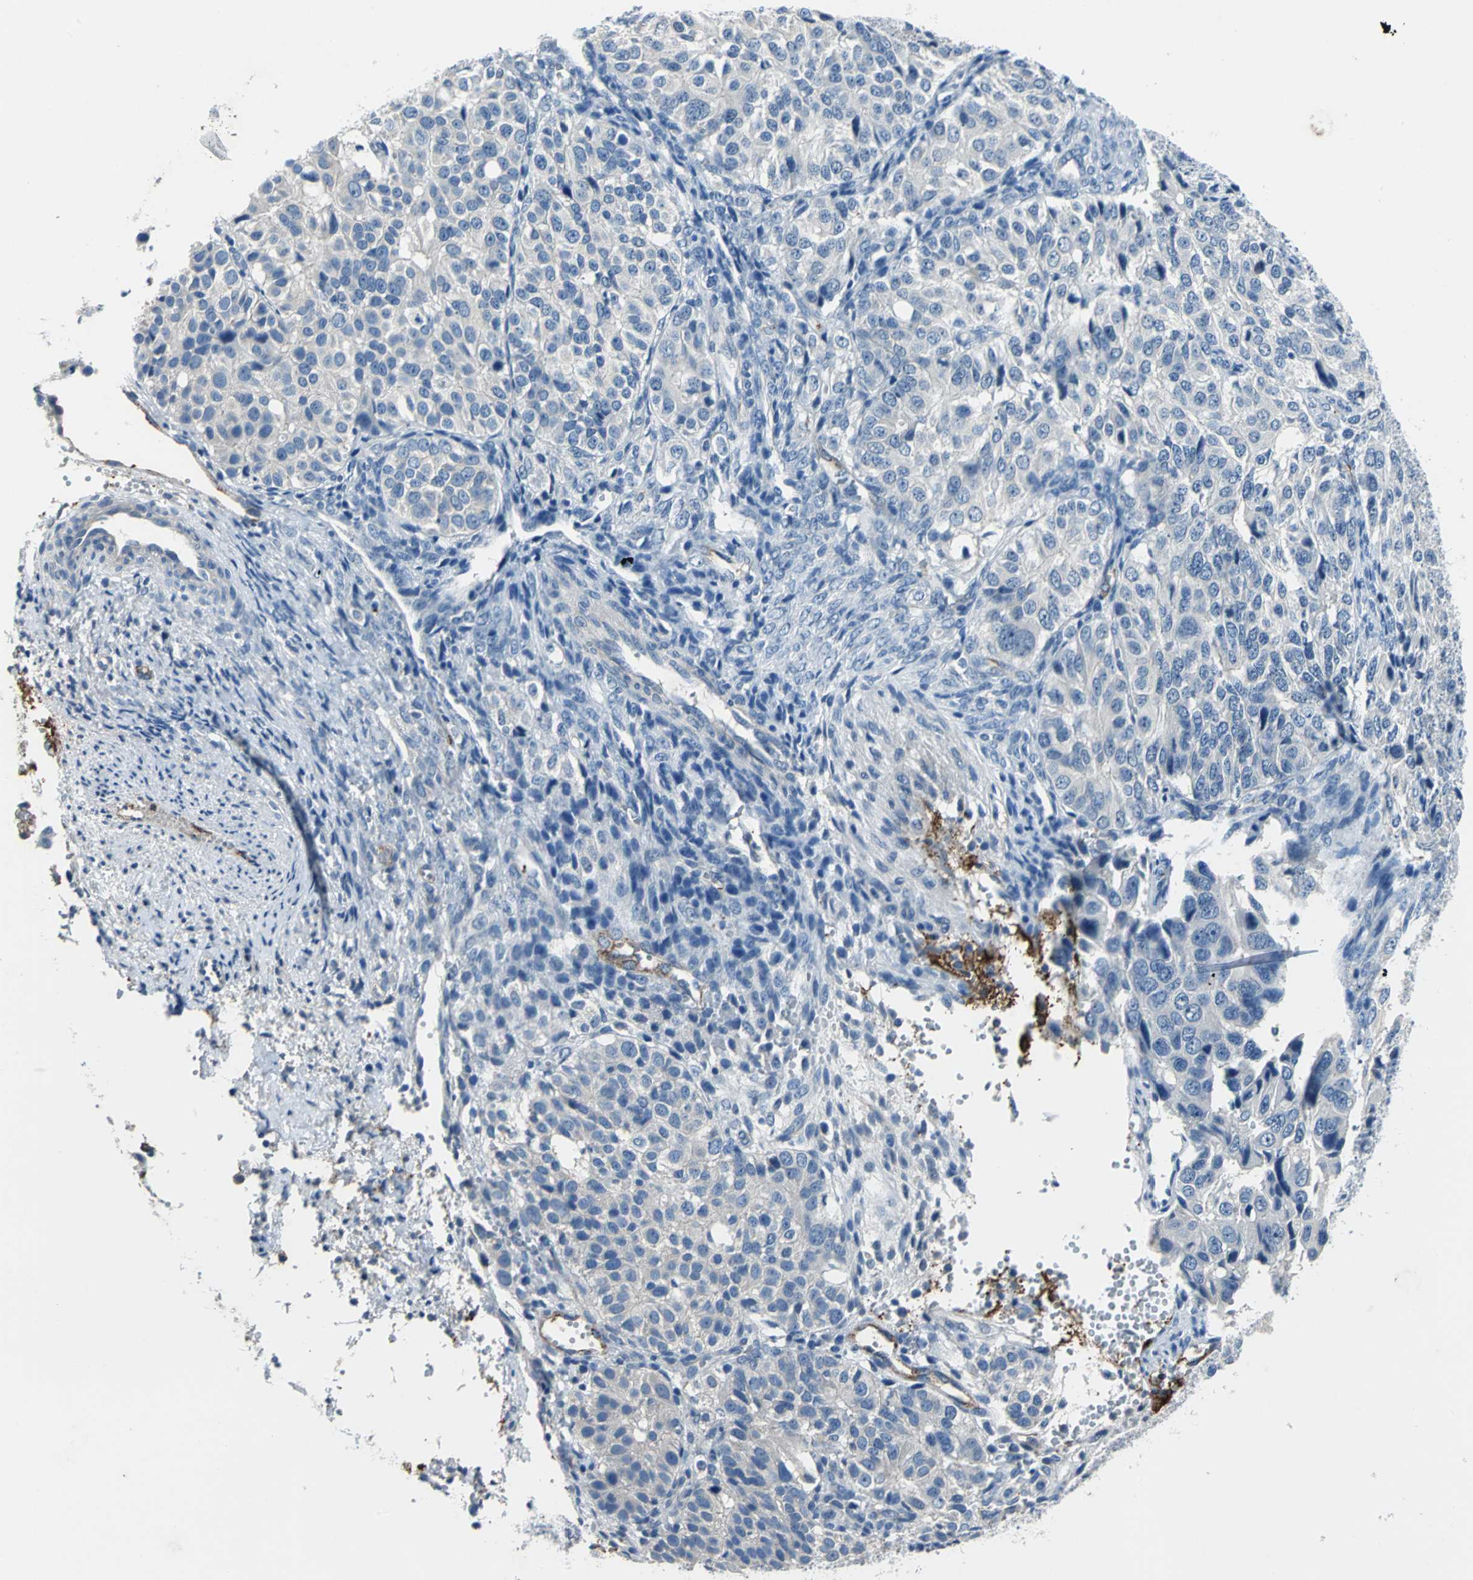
{"staining": {"intensity": "negative", "quantity": "none", "location": "none"}, "tissue": "ovarian cancer", "cell_type": "Tumor cells", "image_type": "cancer", "snomed": [{"axis": "morphology", "description": "Carcinoma, endometroid"}, {"axis": "topography", "description": "Ovary"}], "caption": "High magnification brightfield microscopy of ovarian endometroid carcinoma stained with DAB (3,3'-diaminobenzidine) (brown) and counterstained with hematoxylin (blue): tumor cells show no significant positivity.", "gene": "SELP", "patient": {"sex": "female", "age": 51}}